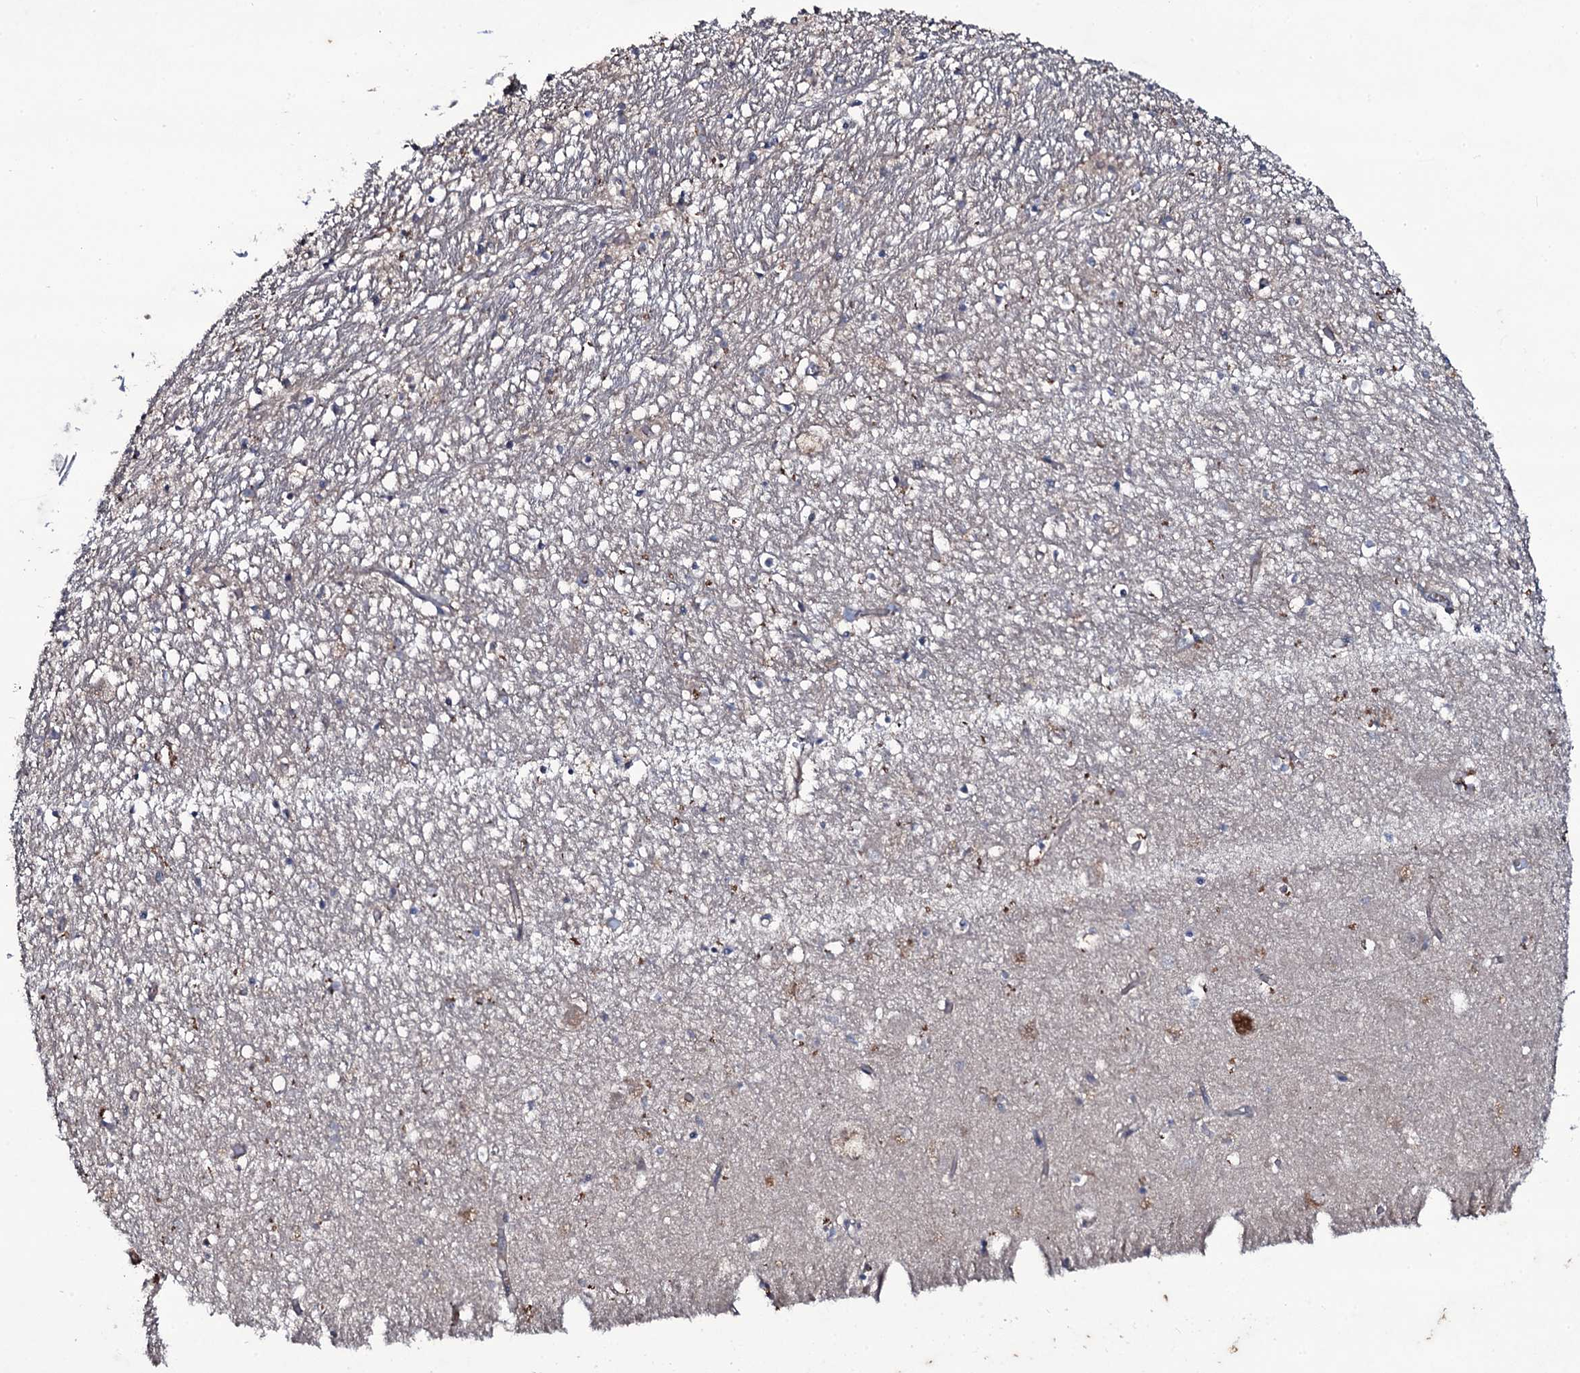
{"staining": {"intensity": "negative", "quantity": "none", "location": "none"}, "tissue": "hippocampus", "cell_type": "Glial cells", "image_type": "normal", "snomed": [{"axis": "morphology", "description": "Normal tissue, NOS"}, {"axis": "topography", "description": "Hippocampus"}], "caption": "A high-resolution micrograph shows immunohistochemistry (IHC) staining of unremarkable hippocampus, which reveals no significant staining in glial cells. (Immunohistochemistry (ihc), brightfield microscopy, high magnification).", "gene": "SNAP23", "patient": {"sex": "female", "age": 64}}